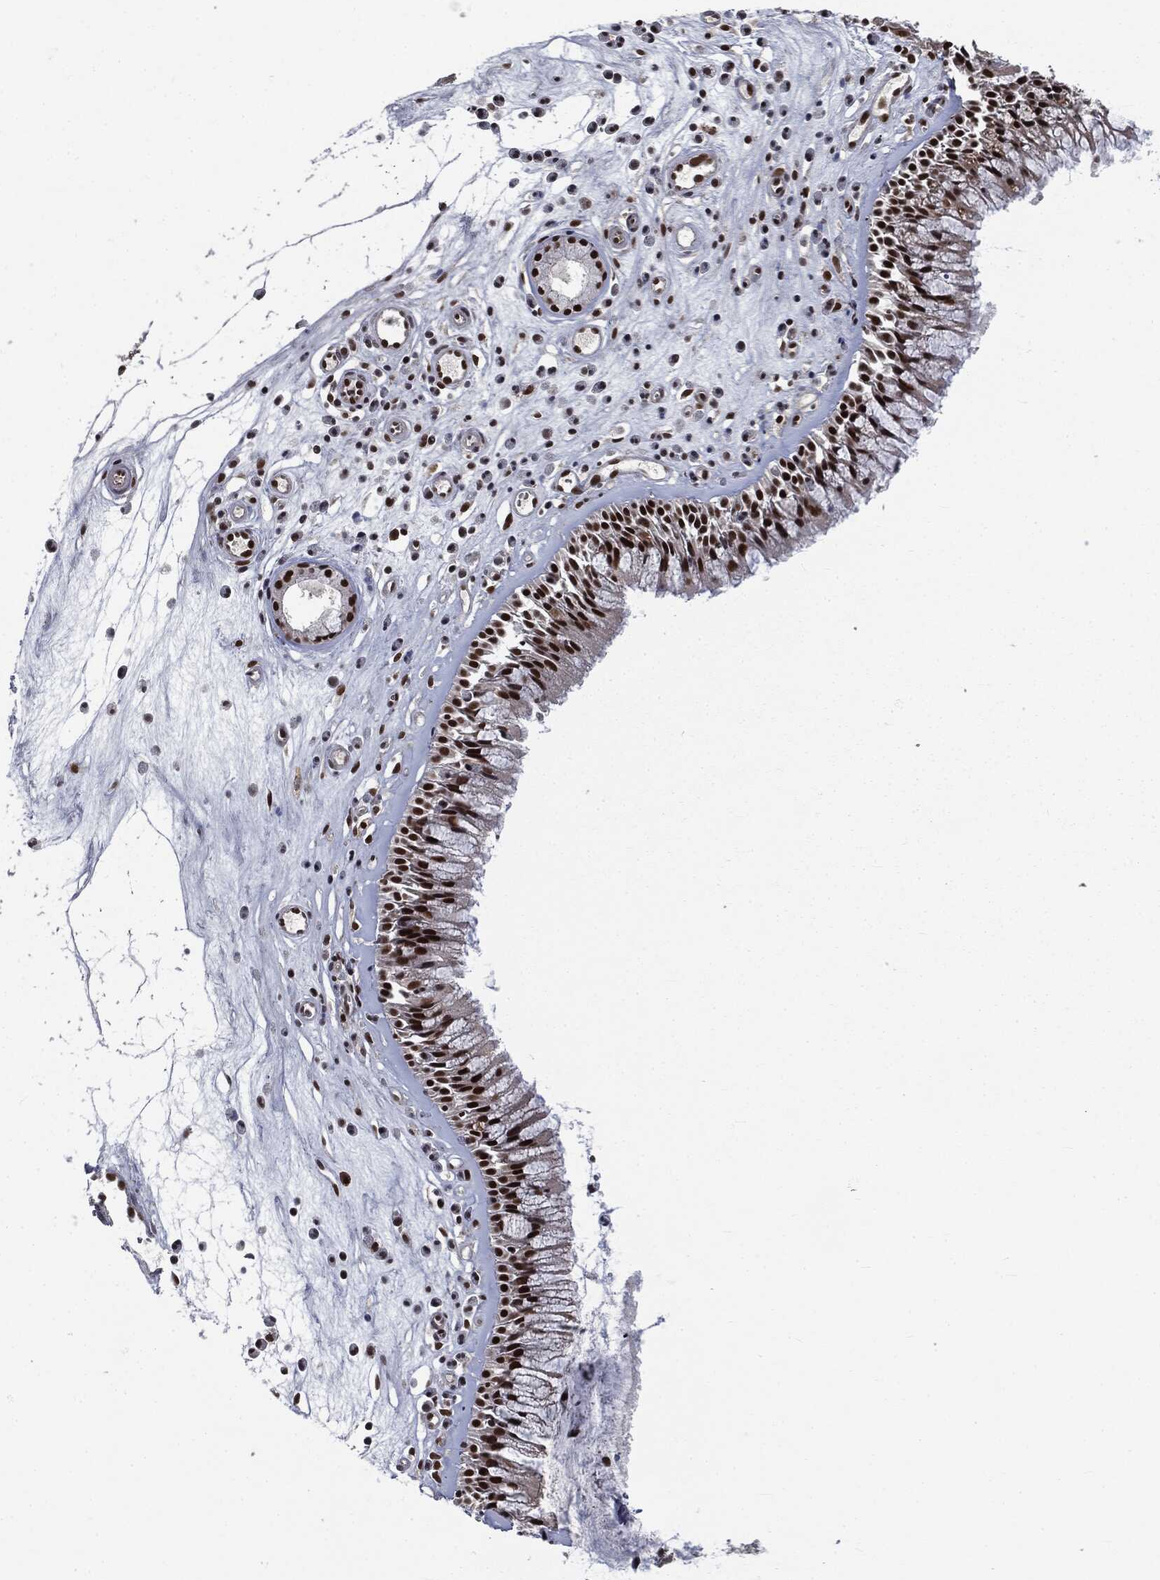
{"staining": {"intensity": "strong", "quantity": ">75%", "location": "nuclear"}, "tissue": "nasopharynx", "cell_type": "Respiratory epithelial cells", "image_type": "normal", "snomed": [{"axis": "morphology", "description": "Normal tissue, NOS"}, {"axis": "topography", "description": "Nasopharynx"}], "caption": "IHC (DAB) staining of unremarkable nasopharynx exhibits strong nuclear protein expression in approximately >75% of respiratory epithelial cells. (Brightfield microscopy of DAB IHC at high magnification).", "gene": "DPH2", "patient": {"sex": "male", "age": 57}}